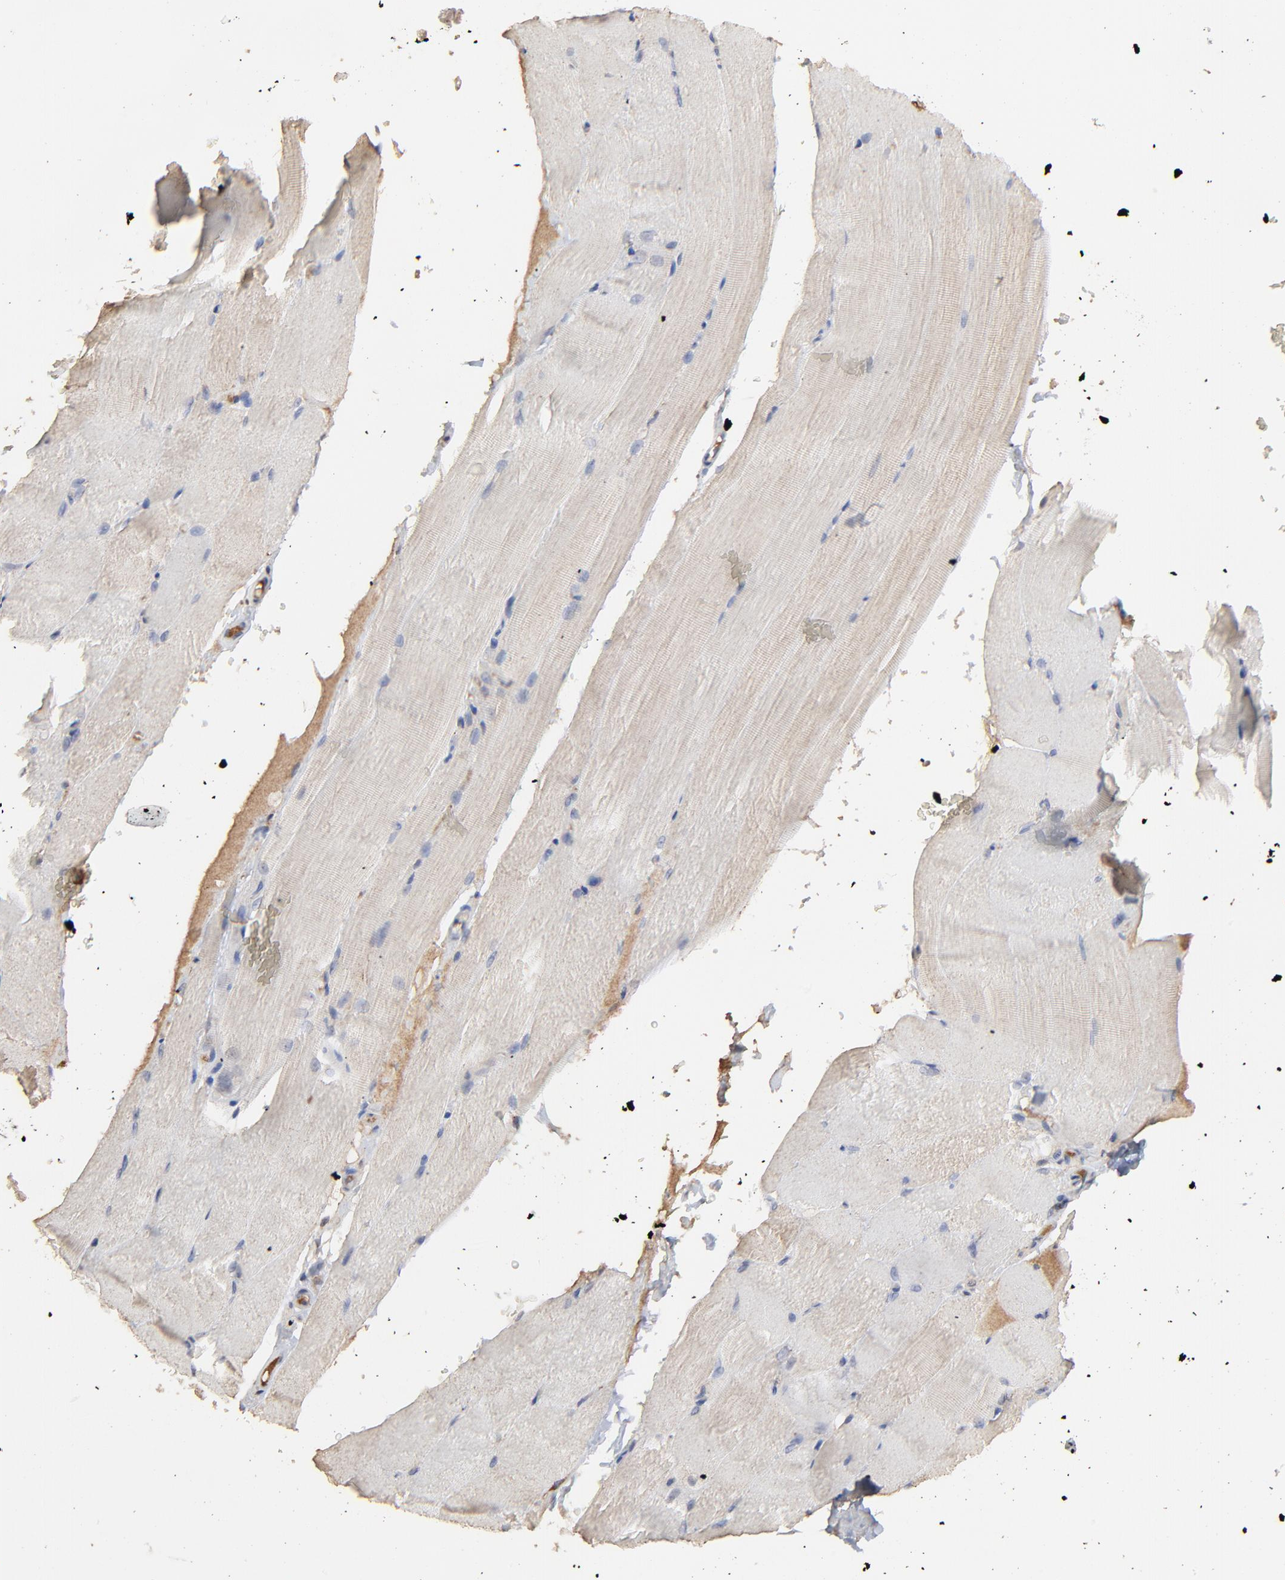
{"staining": {"intensity": "weak", "quantity": ">75%", "location": "cytoplasmic/membranous"}, "tissue": "skeletal muscle", "cell_type": "Myocytes", "image_type": "normal", "snomed": [{"axis": "morphology", "description": "Normal tissue, NOS"}, {"axis": "topography", "description": "Skeletal muscle"}], "caption": "The photomicrograph demonstrates immunohistochemical staining of normal skeletal muscle. There is weak cytoplasmic/membranous expression is identified in approximately >75% of myocytes.", "gene": "VPREB3", "patient": {"sex": "female", "age": 37}}